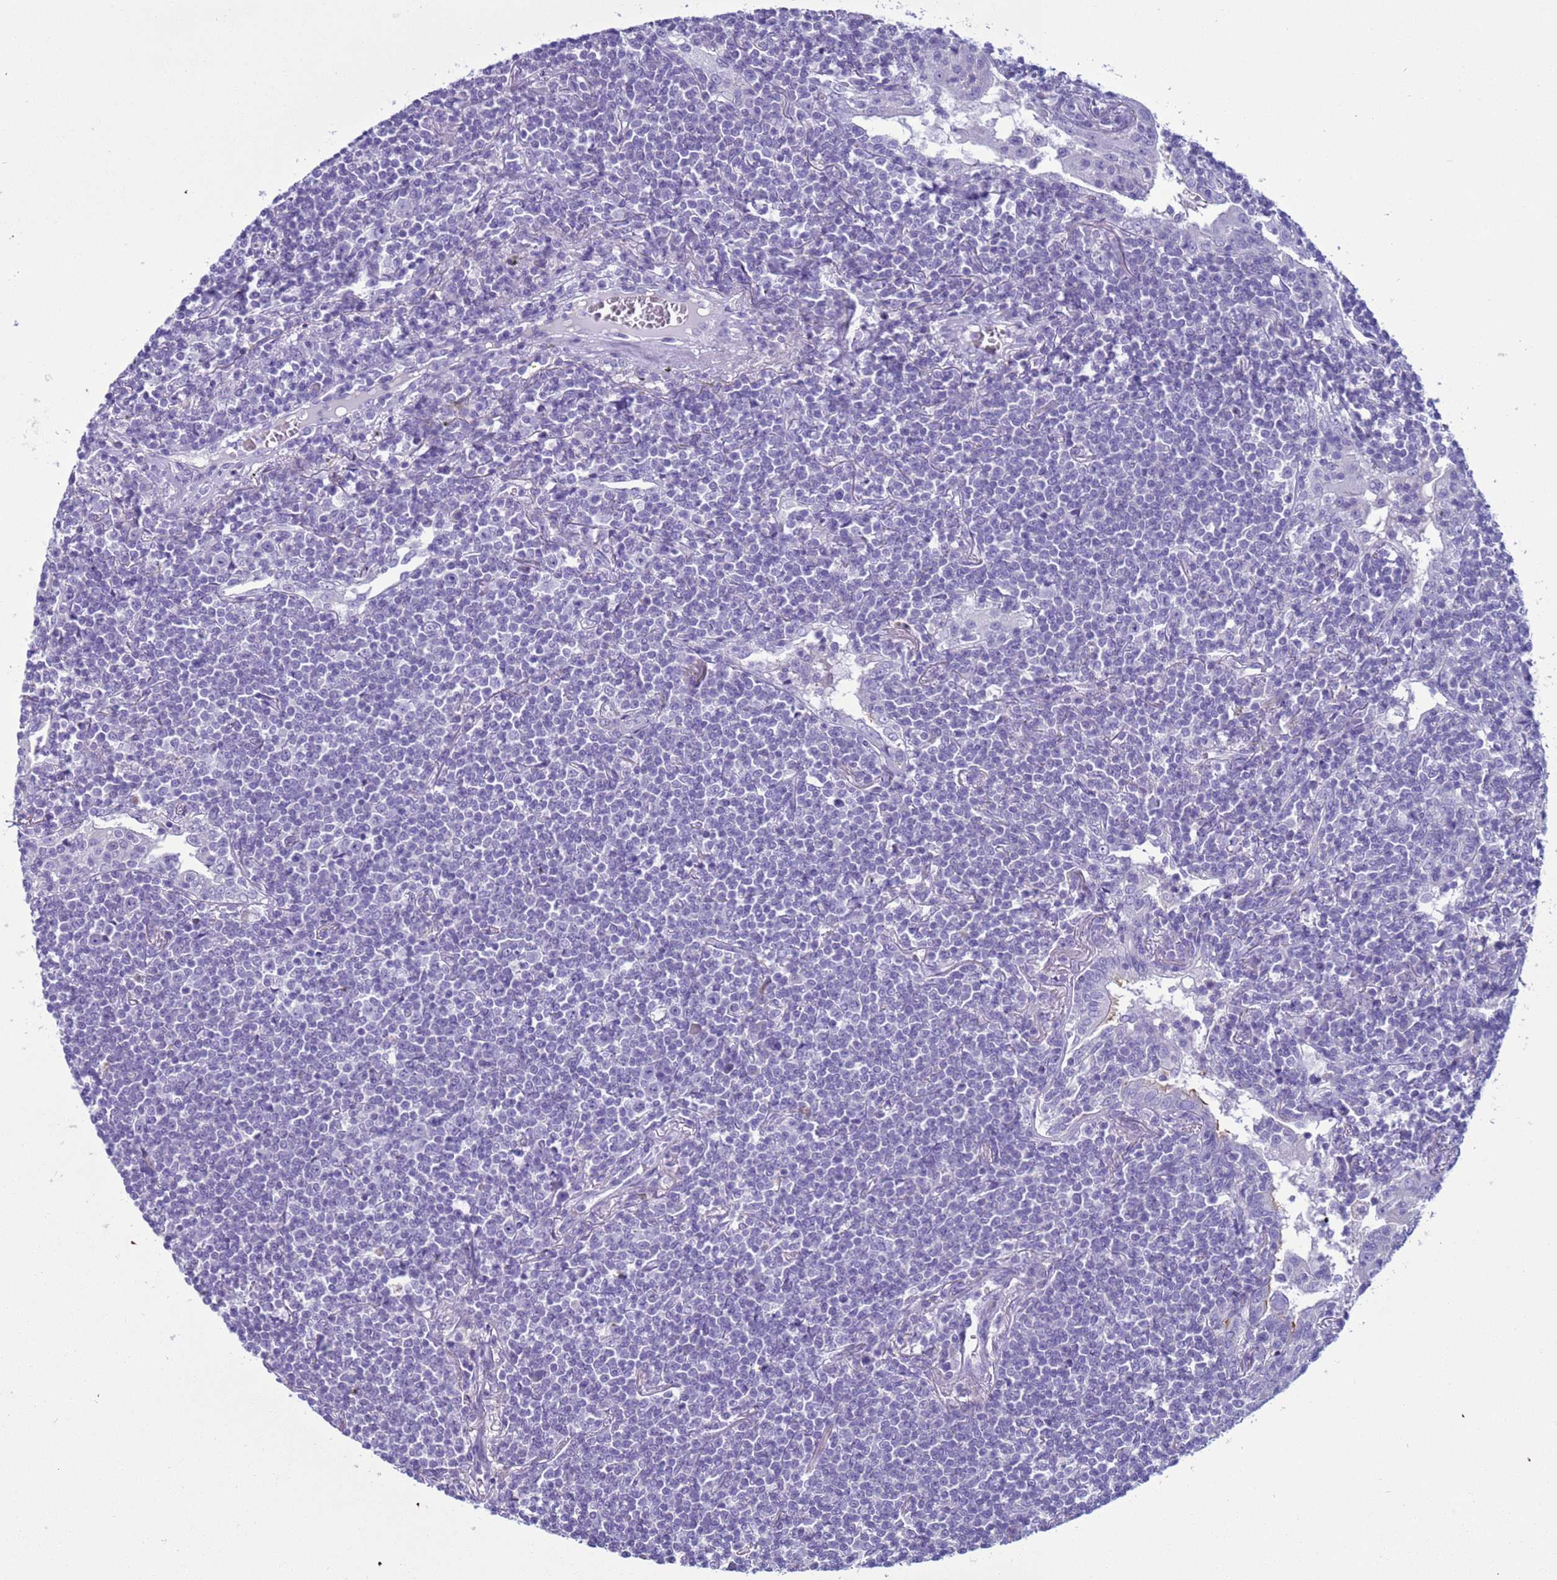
{"staining": {"intensity": "negative", "quantity": "none", "location": "none"}, "tissue": "lymphoma", "cell_type": "Tumor cells", "image_type": "cancer", "snomed": [{"axis": "morphology", "description": "Malignant lymphoma, non-Hodgkin's type, Low grade"}, {"axis": "topography", "description": "Lung"}], "caption": "The image demonstrates no staining of tumor cells in malignant lymphoma, non-Hodgkin's type (low-grade).", "gene": "CST4", "patient": {"sex": "female", "age": 71}}